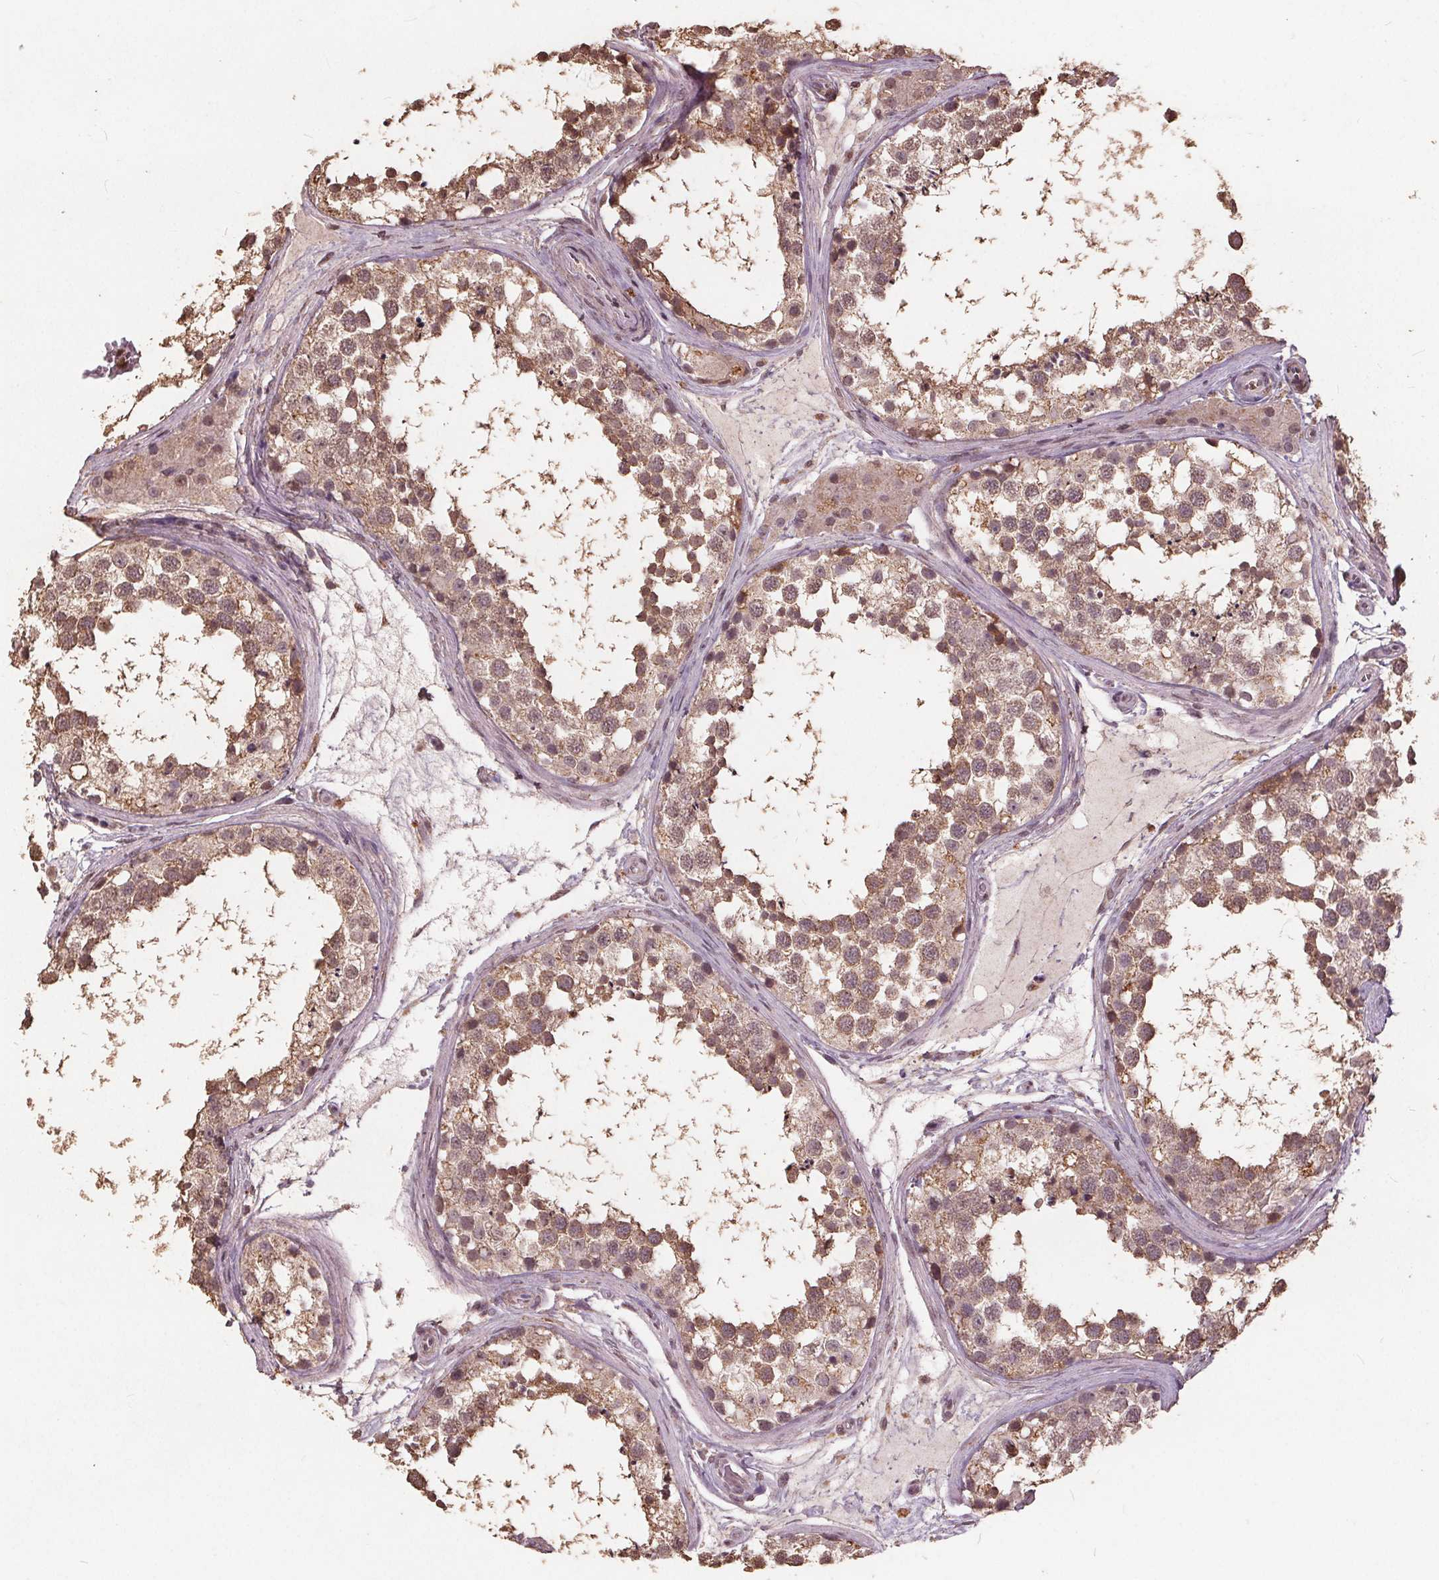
{"staining": {"intensity": "weak", "quantity": ">75%", "location": "cytoplasmic/membranous,nuclear"}, "tissue": "testis", "cell_type": "Cells in seminiferous ducts", "image_type": "normal", "snomed": [{"axis": "morphology", "description": "Normal tissue, NOS"}, {"axis": "morphology", "description": "Seminoma, NOS"}, {"axis": "topography", "description": "Testis"}], "caption": "Human testis stained with a brown dye displays weak cytoplasmic/membranous,nuclear positive staining in about >75% of cells in seminiferous ducts.", "gene": "DSG3", "patient": {"sex": "male", "age": 65}}